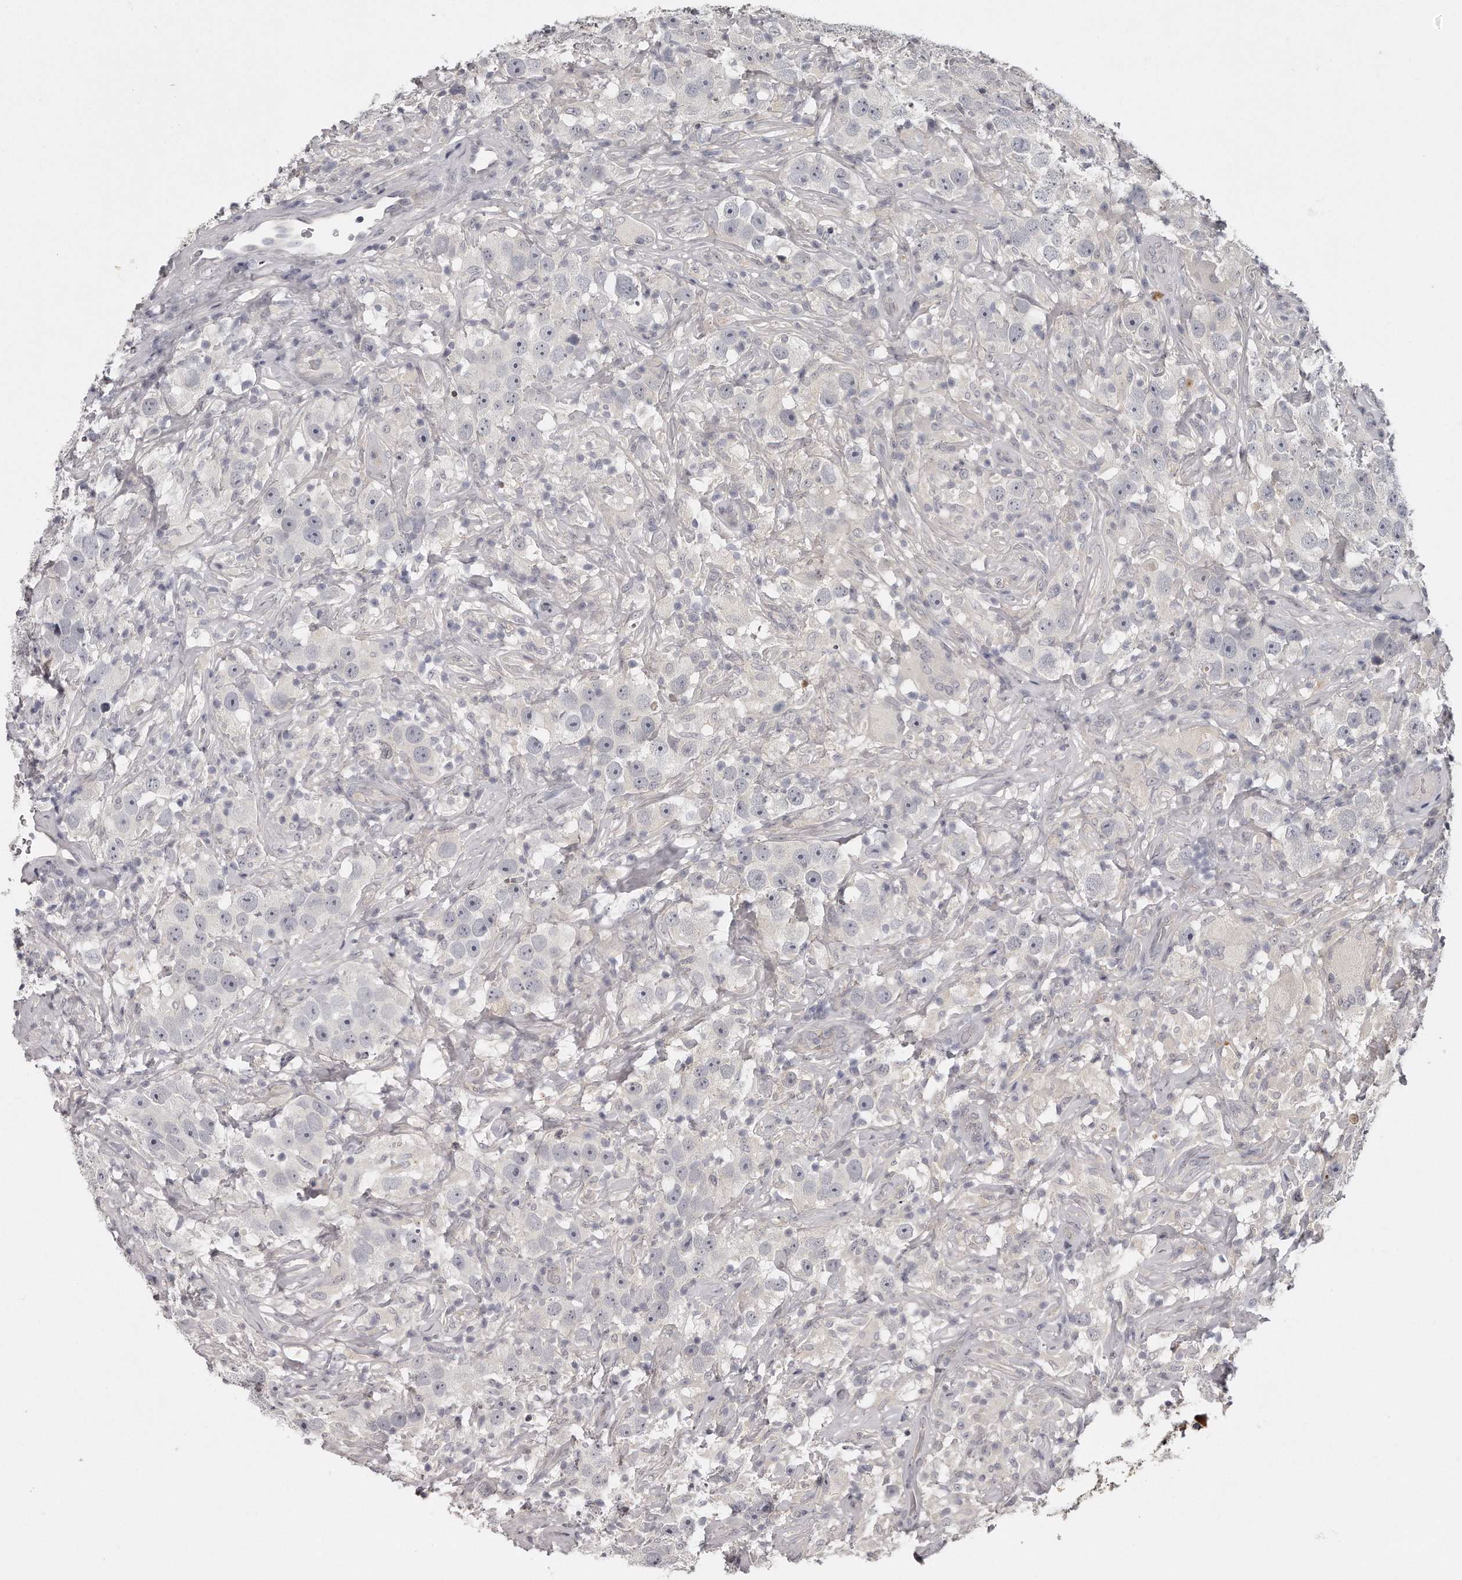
{"staining": {"intensity": "negative", "quantity": "none", "location": "none"}, "tissue": "testis cancer", "cell_type": "Tumor cells", "image_type": "cancer", "snomed": [{"axis": "morphology", "description": "Seminoma, NOS"}, {"axis": "topography", "description": "Testis"}], "caption": "A photomicrograph of human testis cancer is negative for staining in tumor cells.", "gene": "GGCT", "patient": {"sex": "male", "age": 49}}